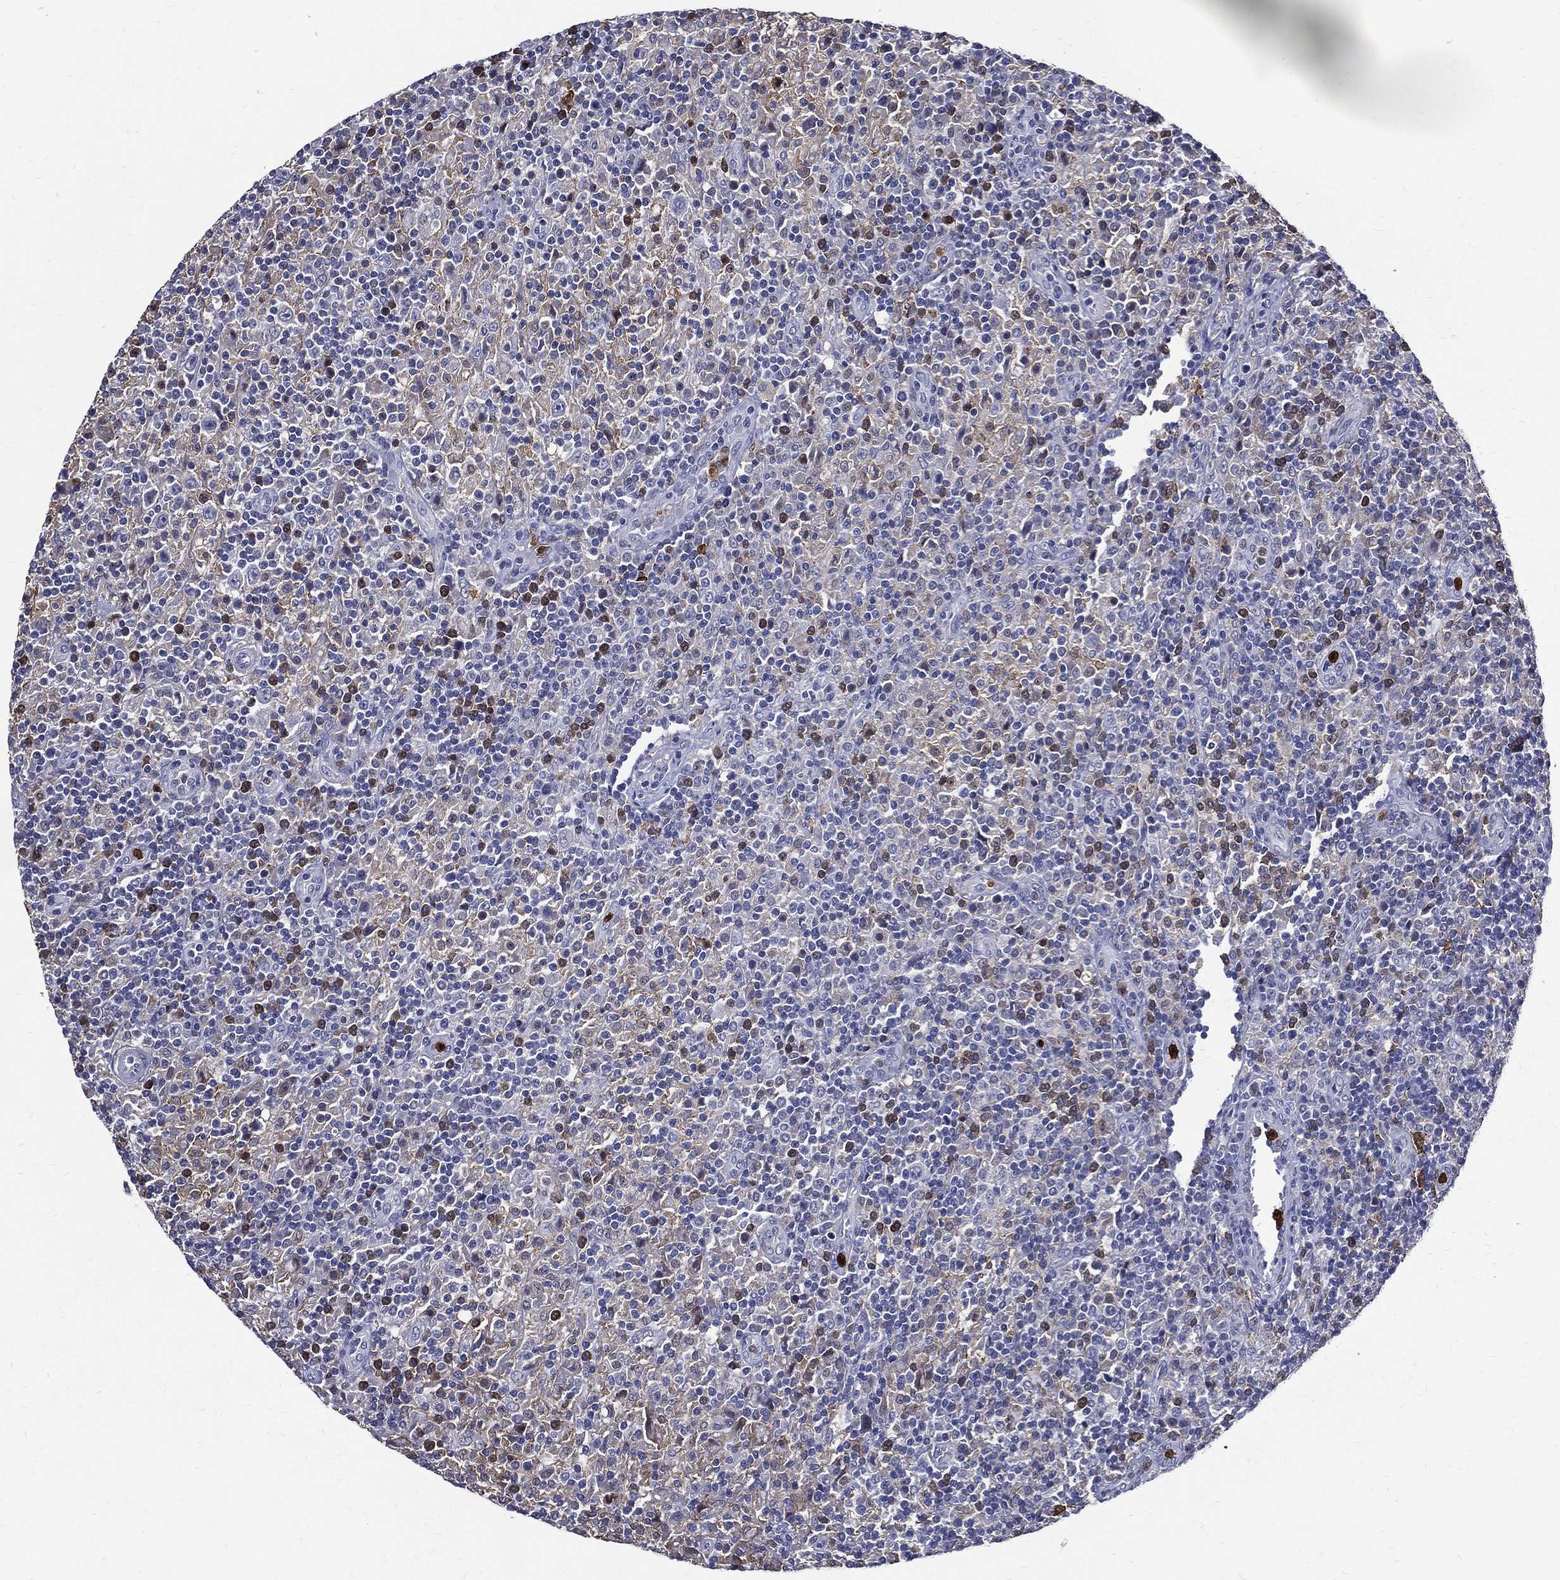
{"staining": {"intensity": "negative", "quantity": "none", "location": "none"}, "tissue": "lymphoma", "cell_type": "Tumor cells", "image_type": "cancer", "snomed": [{"axis": "morphology", "description": "Hodgkin's disease, NOS"}, {"axis": "topography", "description": "Lymph node"}], "caption": "This is an immunohistochemistry photomicrograph of human Hodgkin's disease. There is no expression in tumor cells.", "gene": "GPR171", "patient": {"sex": "male", "age": 70}}